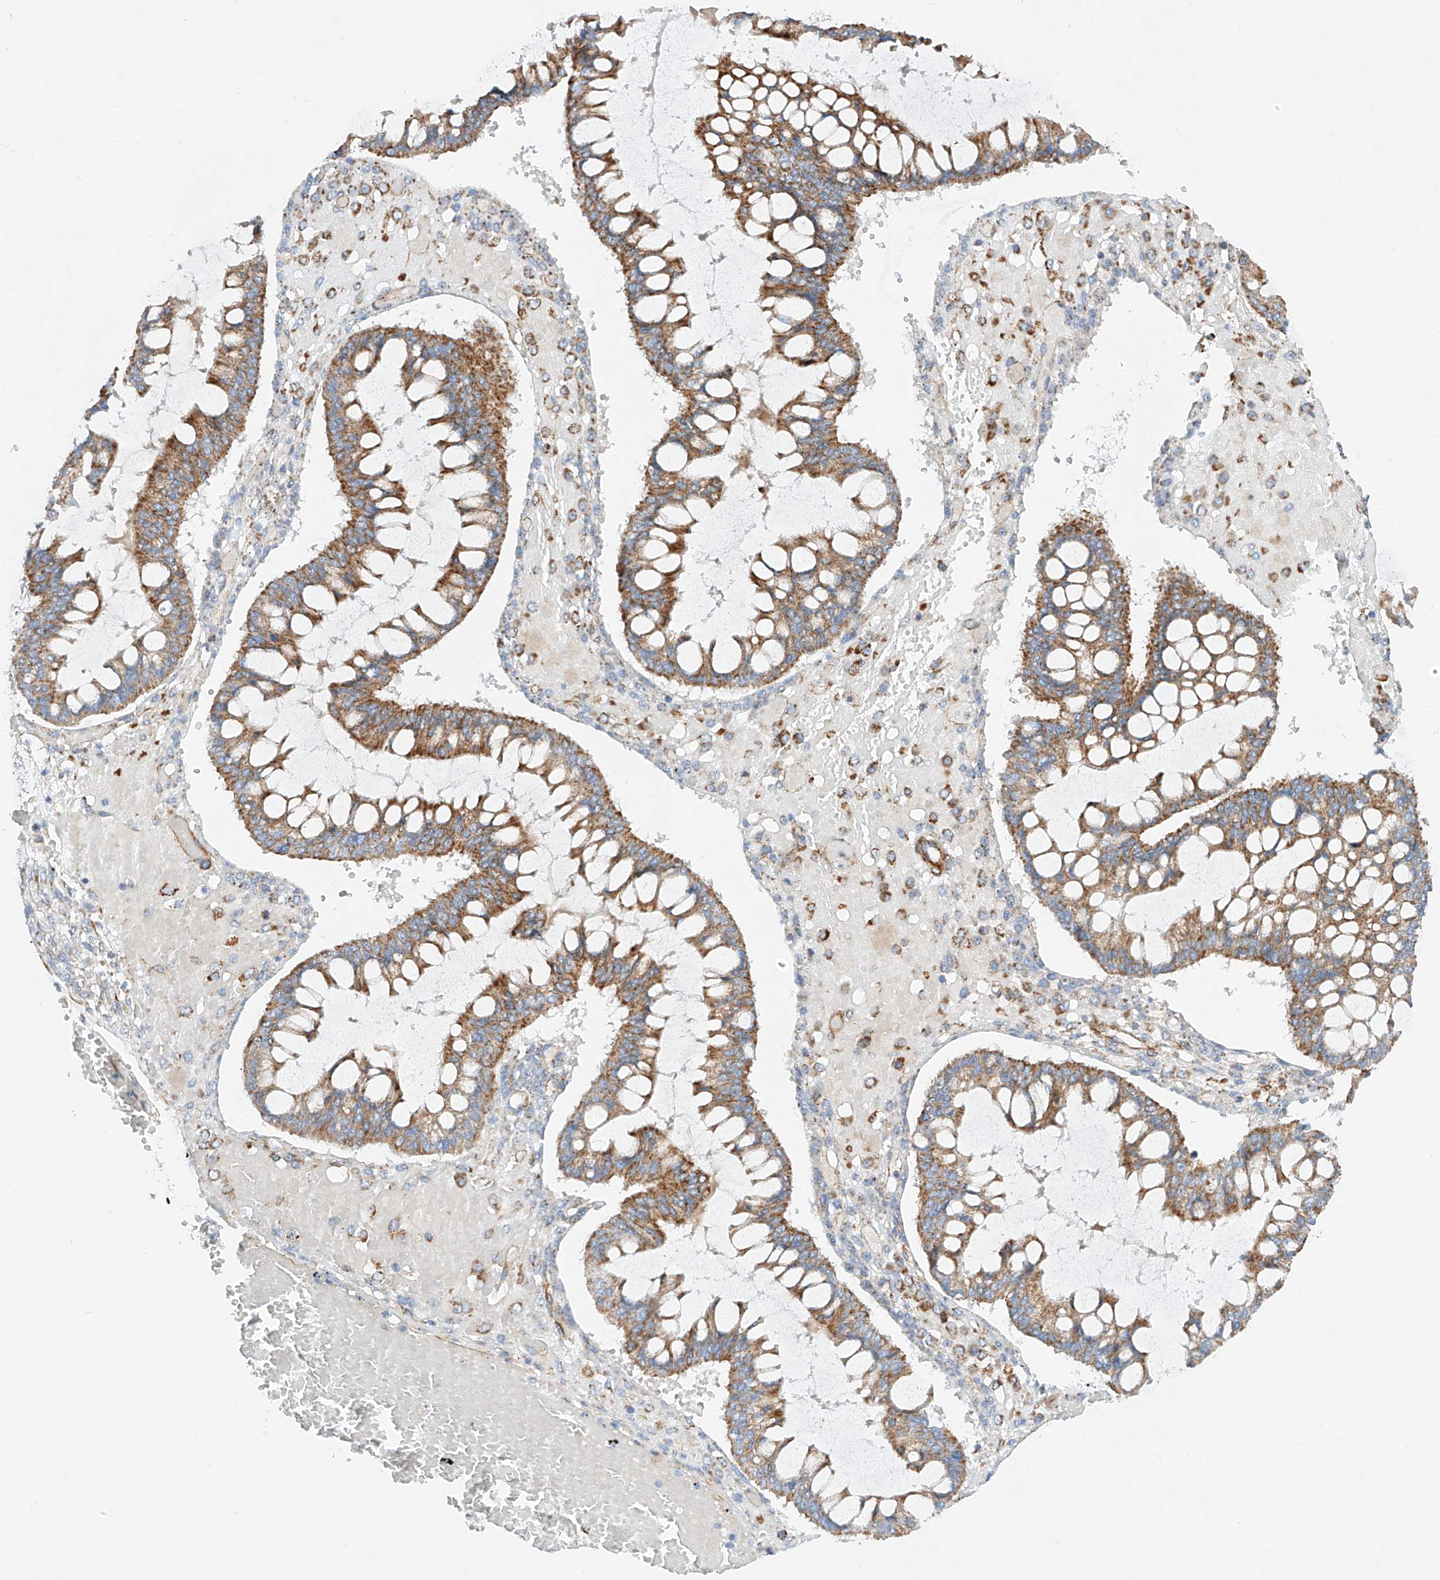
{"staining": {"intensity": "moderate", "quantity": ">75%", "location": "cytoplasmic/membranous"}, "tissue": "ovarian cancer", "cell_type": "Tumor cells", "image_type": "cancer", "snomed": [{"axis": "morphology", "description": "Cystadenocarcinoma, mucinous, NOS"}, {"axis": "topography", "description": "Ovary"}], "caption": "Ovarian mucinous cystadenocarcinoma stained with immunohistochemistry displays moderate cytoplasmic/membranous staining in approximately >75% of tumor cells.", "gene": "CST9", "patient": {"sex": "female", "age": 73}}